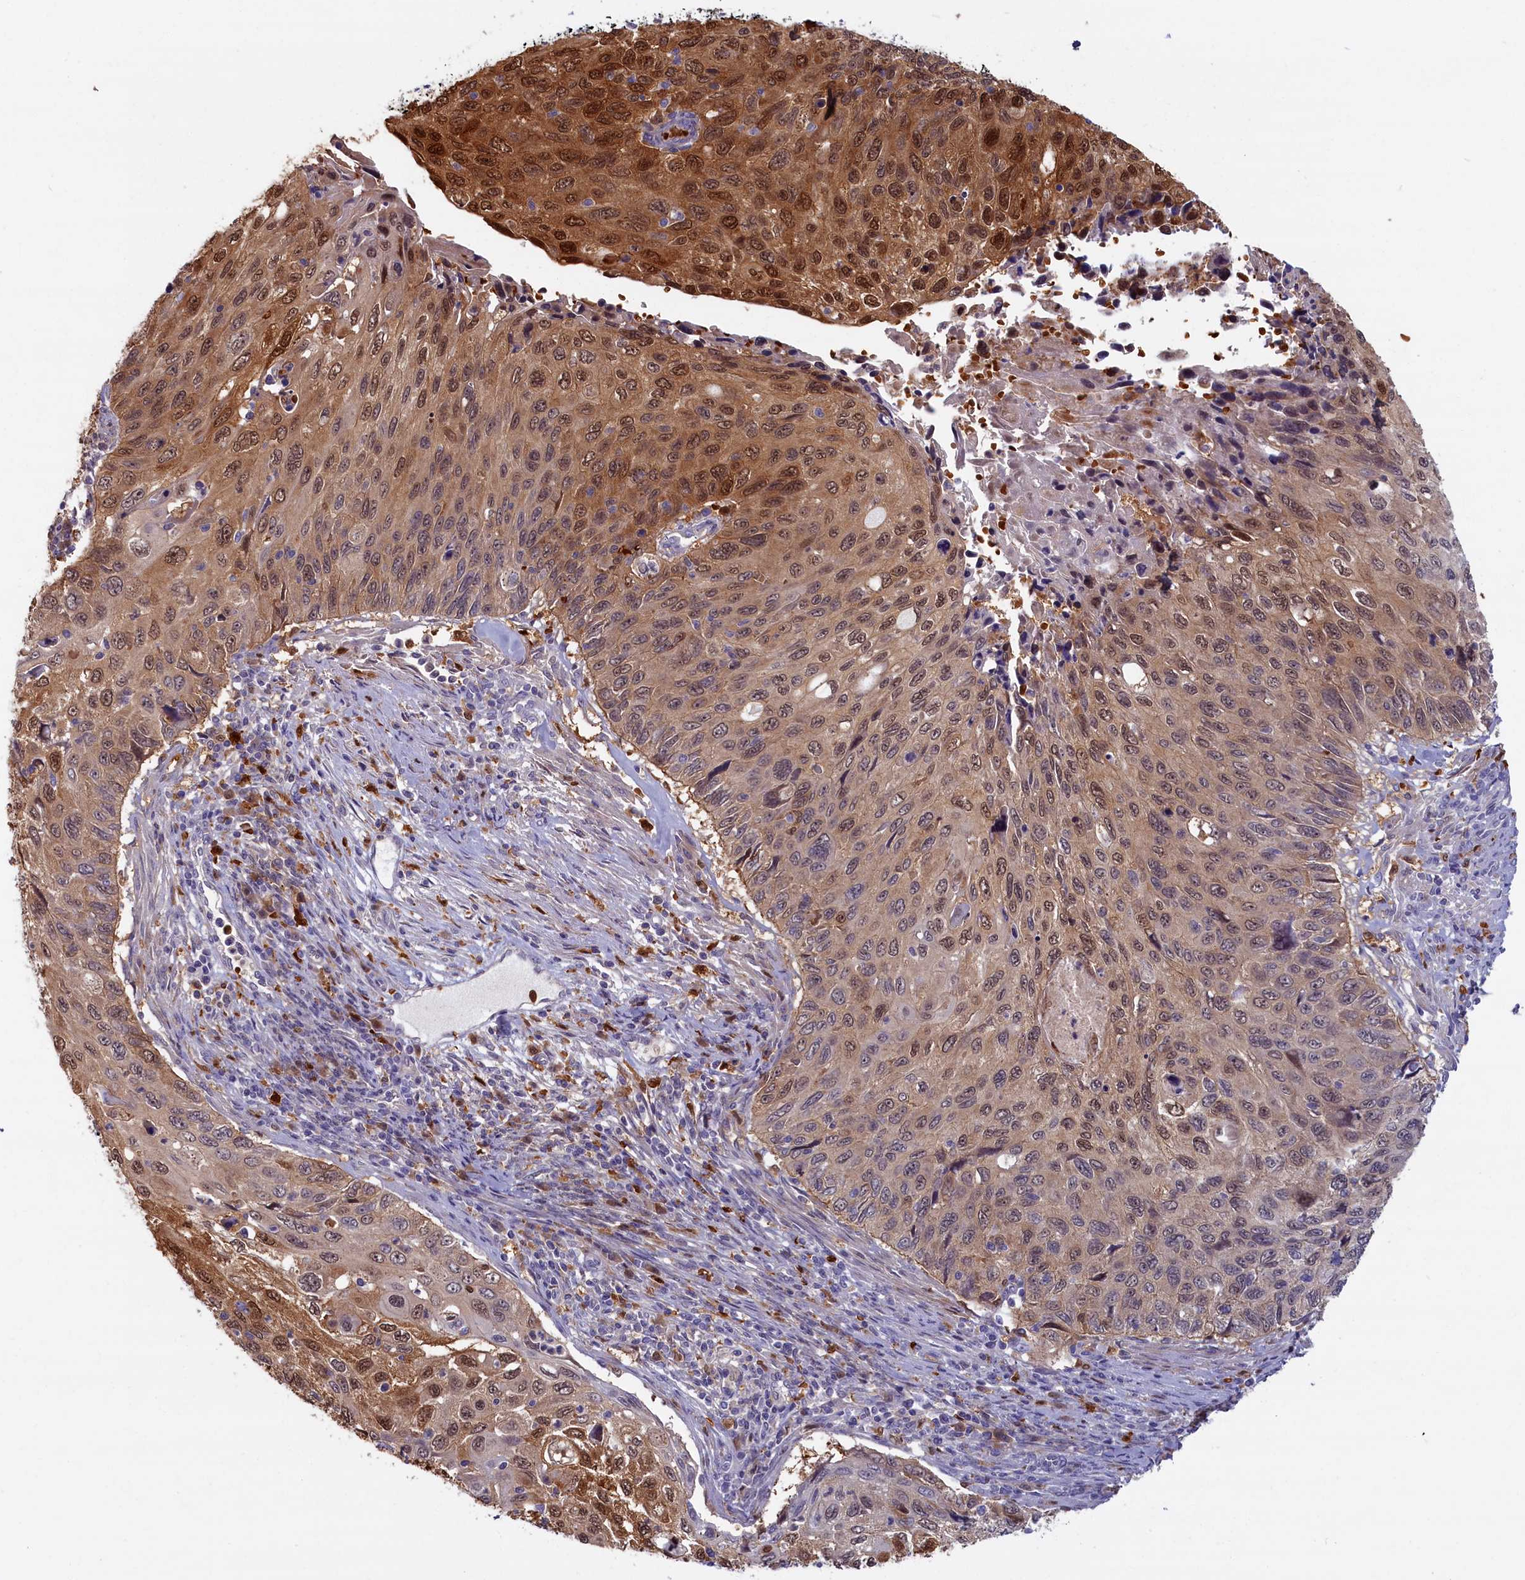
{"staining": {"intensity": "strong", "quantity": "25%-75%", "location": "cytoplasmic/membranous,nuclear"}, "tissue": "cervical cancer", "cell_type": "Tumor cells", "image_type": "cancer", "snomed": [{"axis": "morphology", "description": "Squamous cell carcinoma, NOS"}, {"axis": "topography", "description": "Cervix"}], "caption": "This is a photomicrograph of immunohistochemistry staining of cervical cancer (squamous cell carcinoma), which shows strong positivity in the cytoplasmic/membranous and nuclear of tumor cells.", "gene": "BLVRB", "patient": {"sex": "female", "age": 70}}